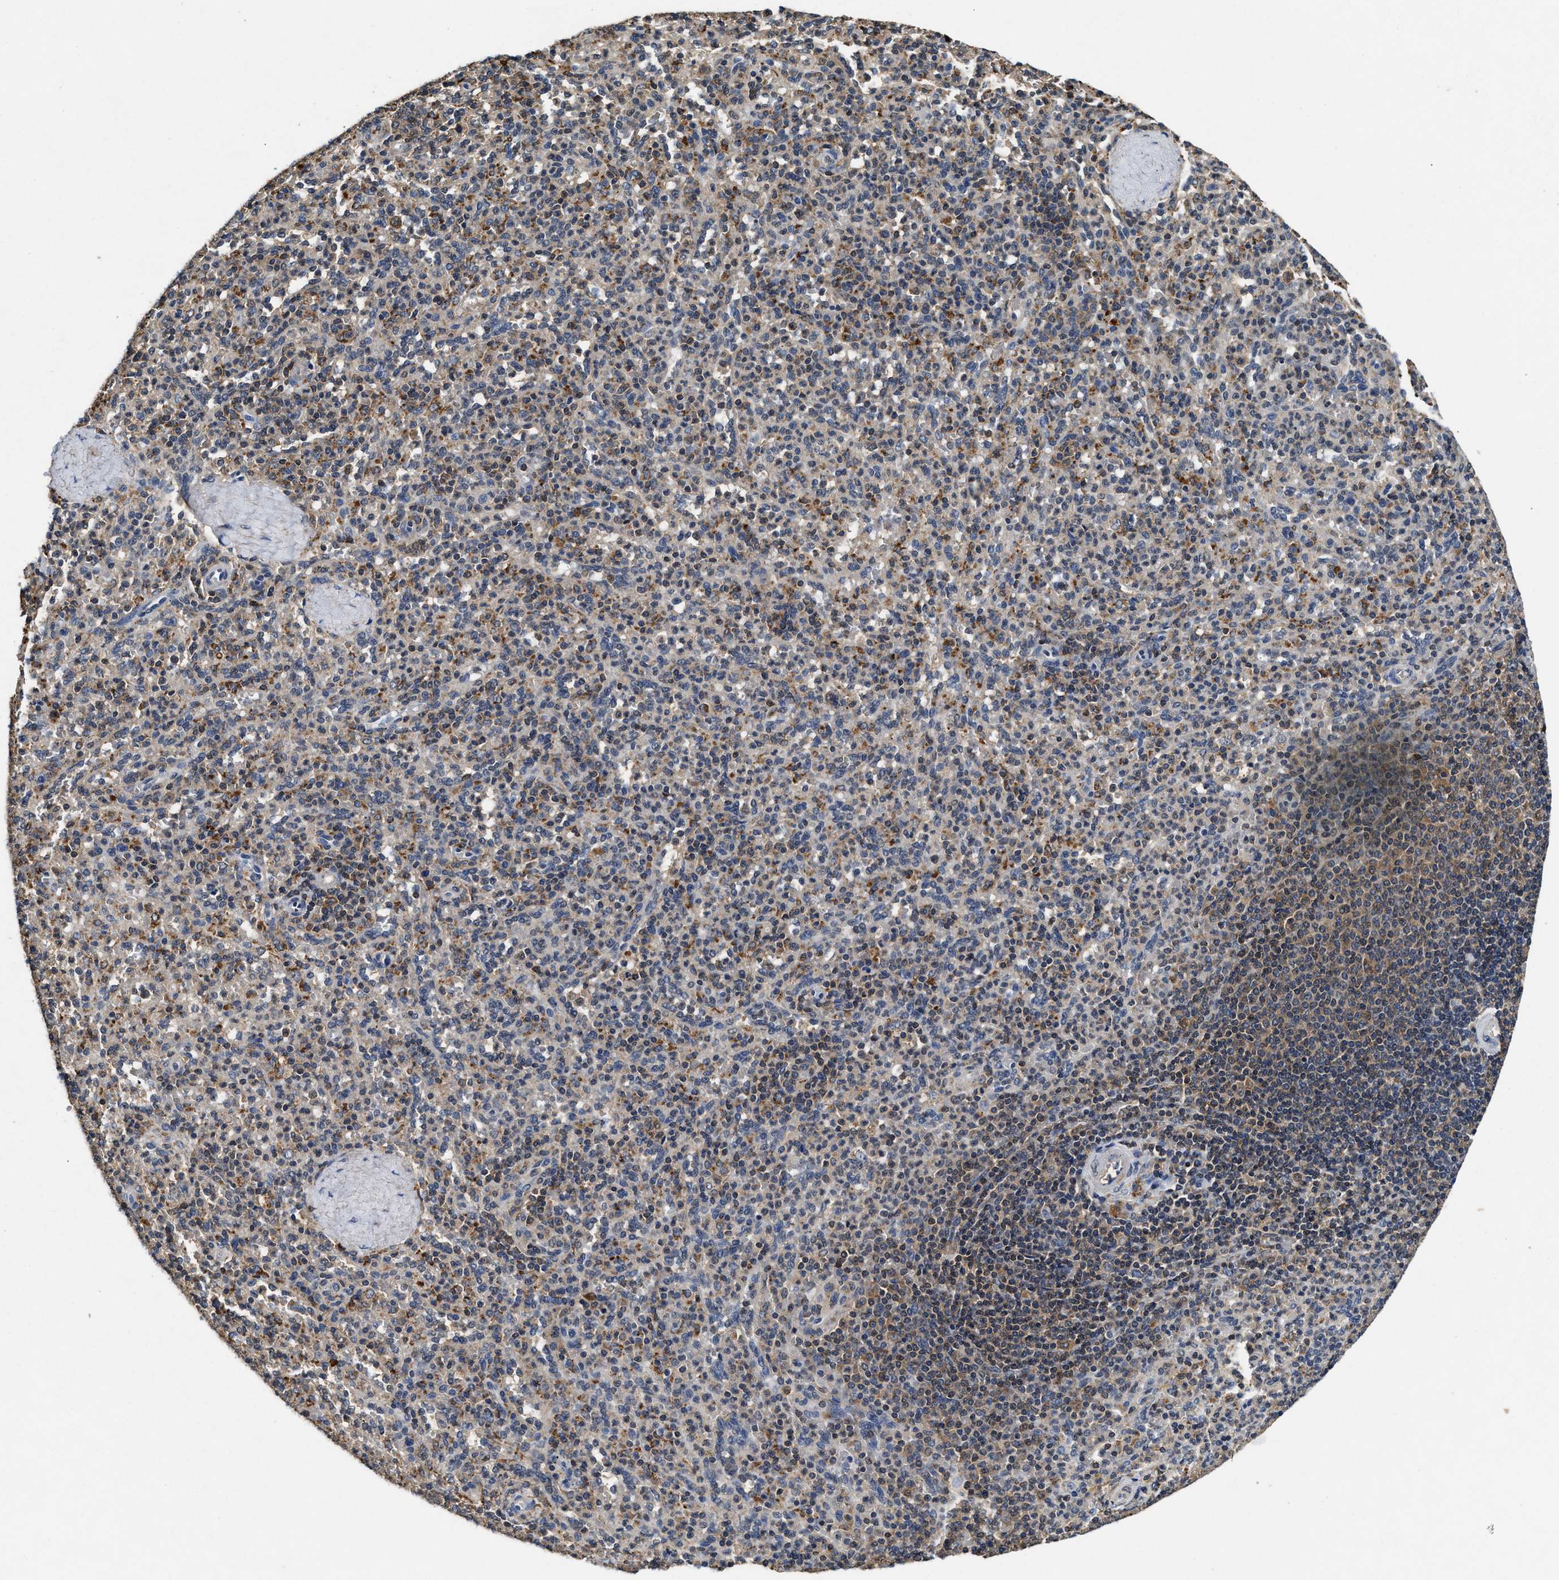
{"staining": {"intensity": "weak", "quantity": "25%-75%", "location": "cytoplasmic/membranous"}, "tissue": "spleen", "cell_type": "Cells in red pulp", "image_type": "normal", "snomed": [{"axis": "morphology", "description": "Normal tissue, NOS"}, {"axis": "topography", "description": "Spleen"}], "caption": "IHC image of unremarkable human spleen stained for a protein (brown), which displays low levels of weak cytoplasmic/membranous expression in approximately 25%-75% of cells in red pulp.", "gene": "ACAT2", "patient": {"sex": "male", "age": 36}}